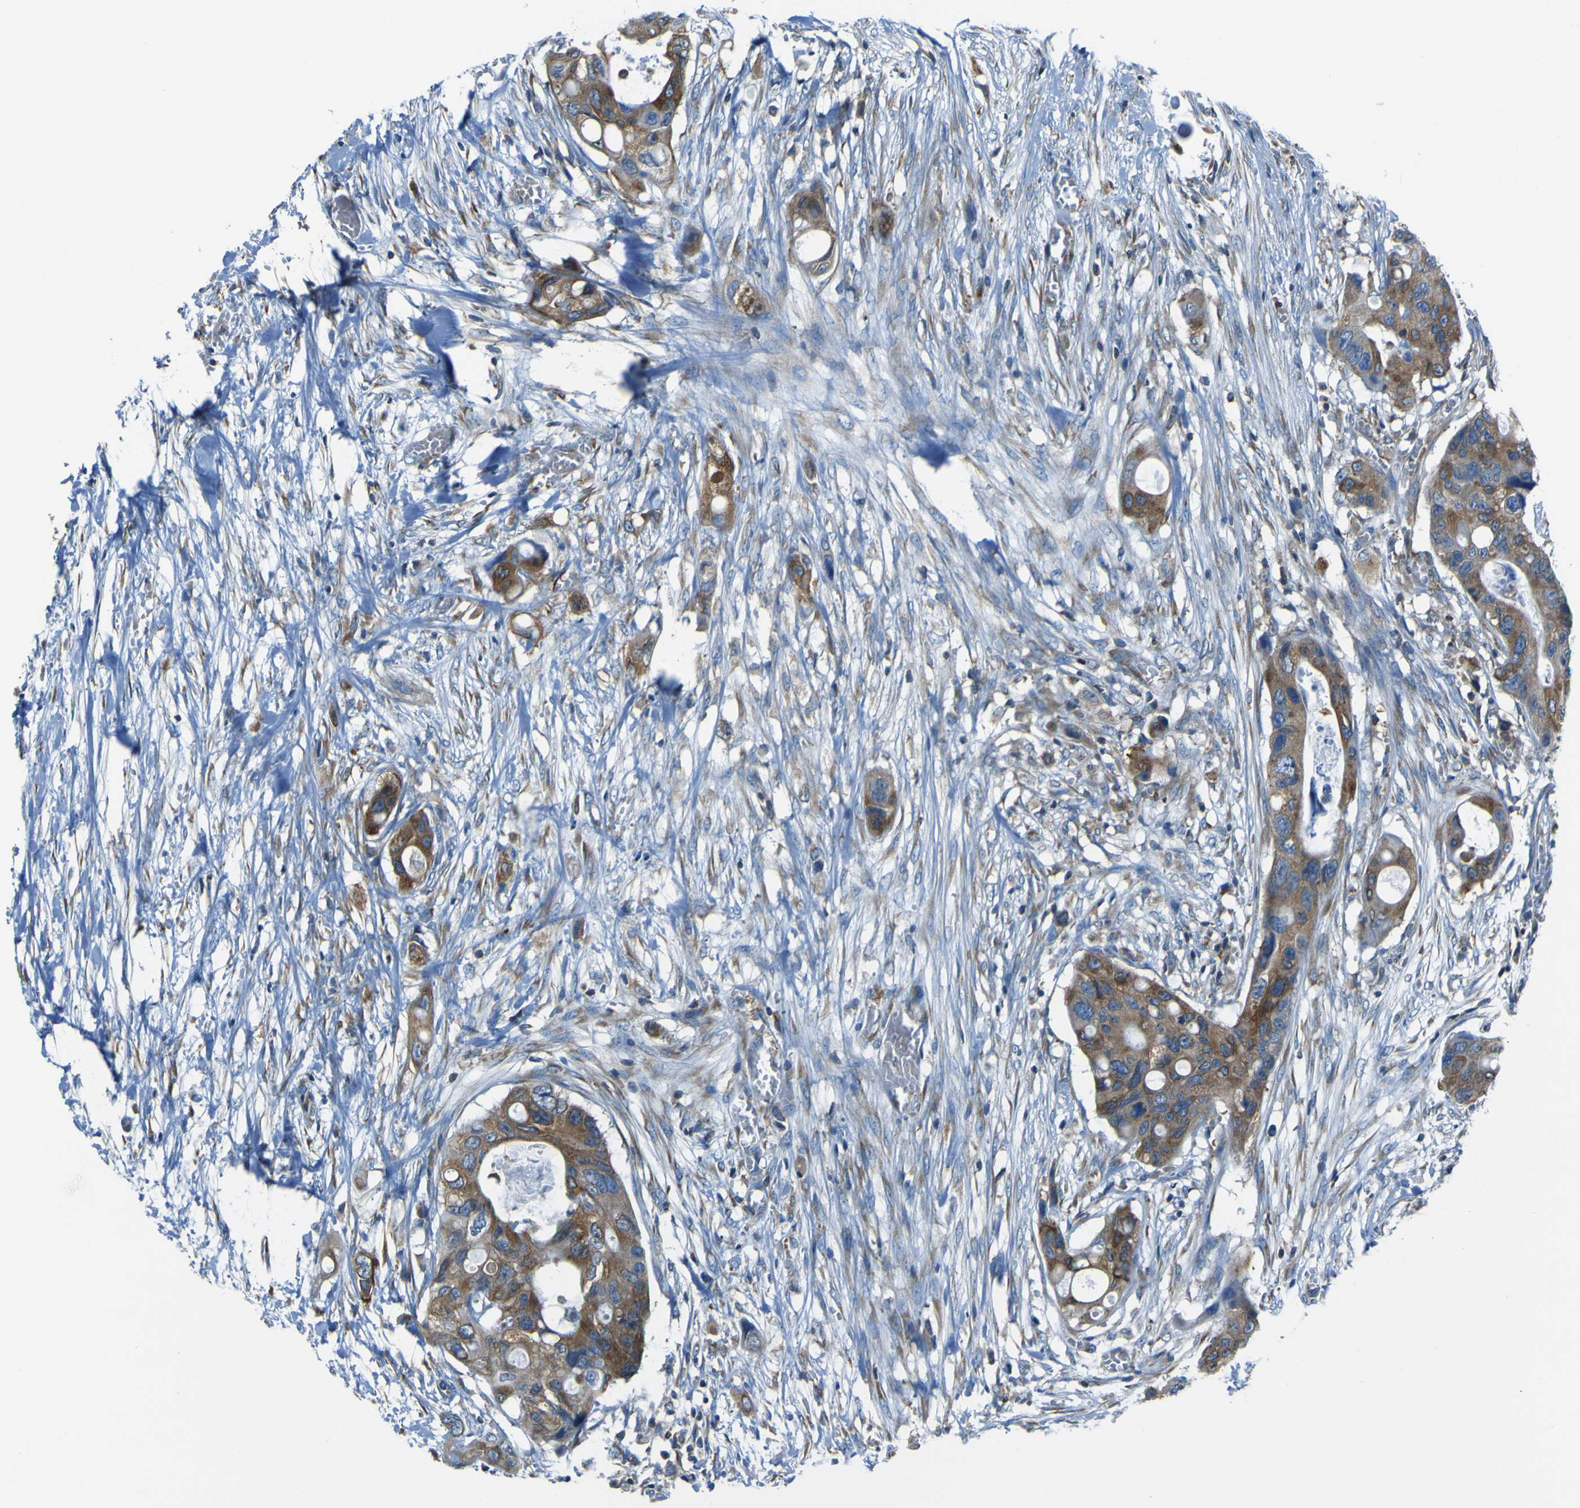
{"staining": {"intensity": "moderate", "quantity": ">75%", "location": "cytoplasmic/membranous"}, "tissue": "colorectal cancer", "cell_type": "Tumor cells", "image_type": "cancer", "snomed": [{"axis": "morphology", "description": "Adenocarcinoma, NOS"}, {"axis": "topography", "description": "Colon"}], "caption": "Colorectal cancer (adenocarcinoma) stained with immunohistochemistry exhibits moderate cytoplasmic/membranous staining in approximately >75% of tumor cells.", "gene": "STIM1", "patient": {"sex": "female", "age": 57}}